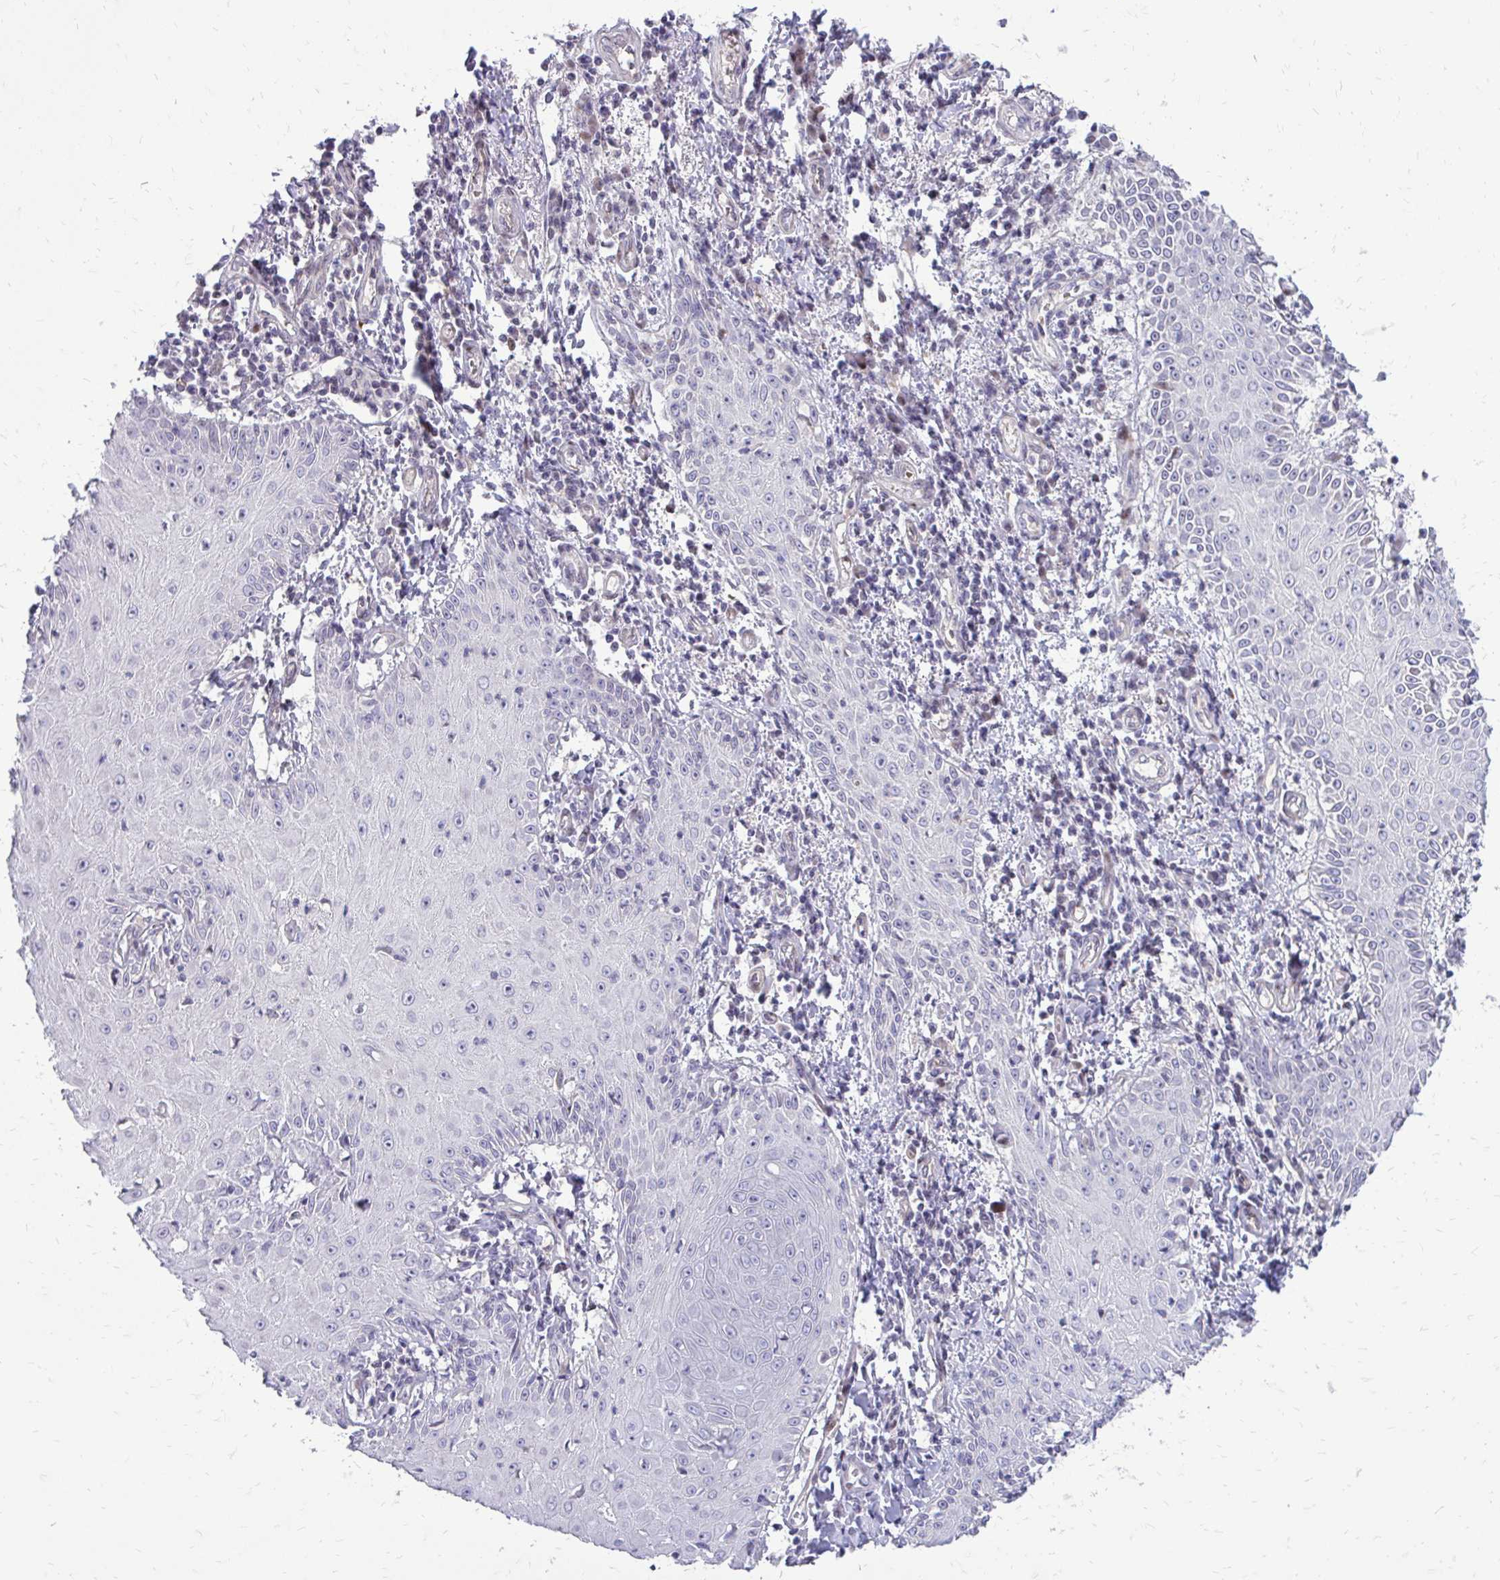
{"staining": {"intensity": "negative", "quantity": "none", "location": "none"}, "tissue": "skin cancer", "cell_type": "Tumor cells", "image_type": "cancer", "snomed": [{"axis": "morphology", "description": "Squamous cell carcinoma, NOS"}, {"axis": "topography", "description": "Skin"}], "caption": "The photomicrograph reveals no significant expression in tumor cells of squamous cell carcinoma (skin). (DAB (3,3'-diaminobenzidine) immunohistochemistry with hematoxylin counter stain).", "gene": "PPDPFL", "patient": {"sex": "male", "age": 70}}